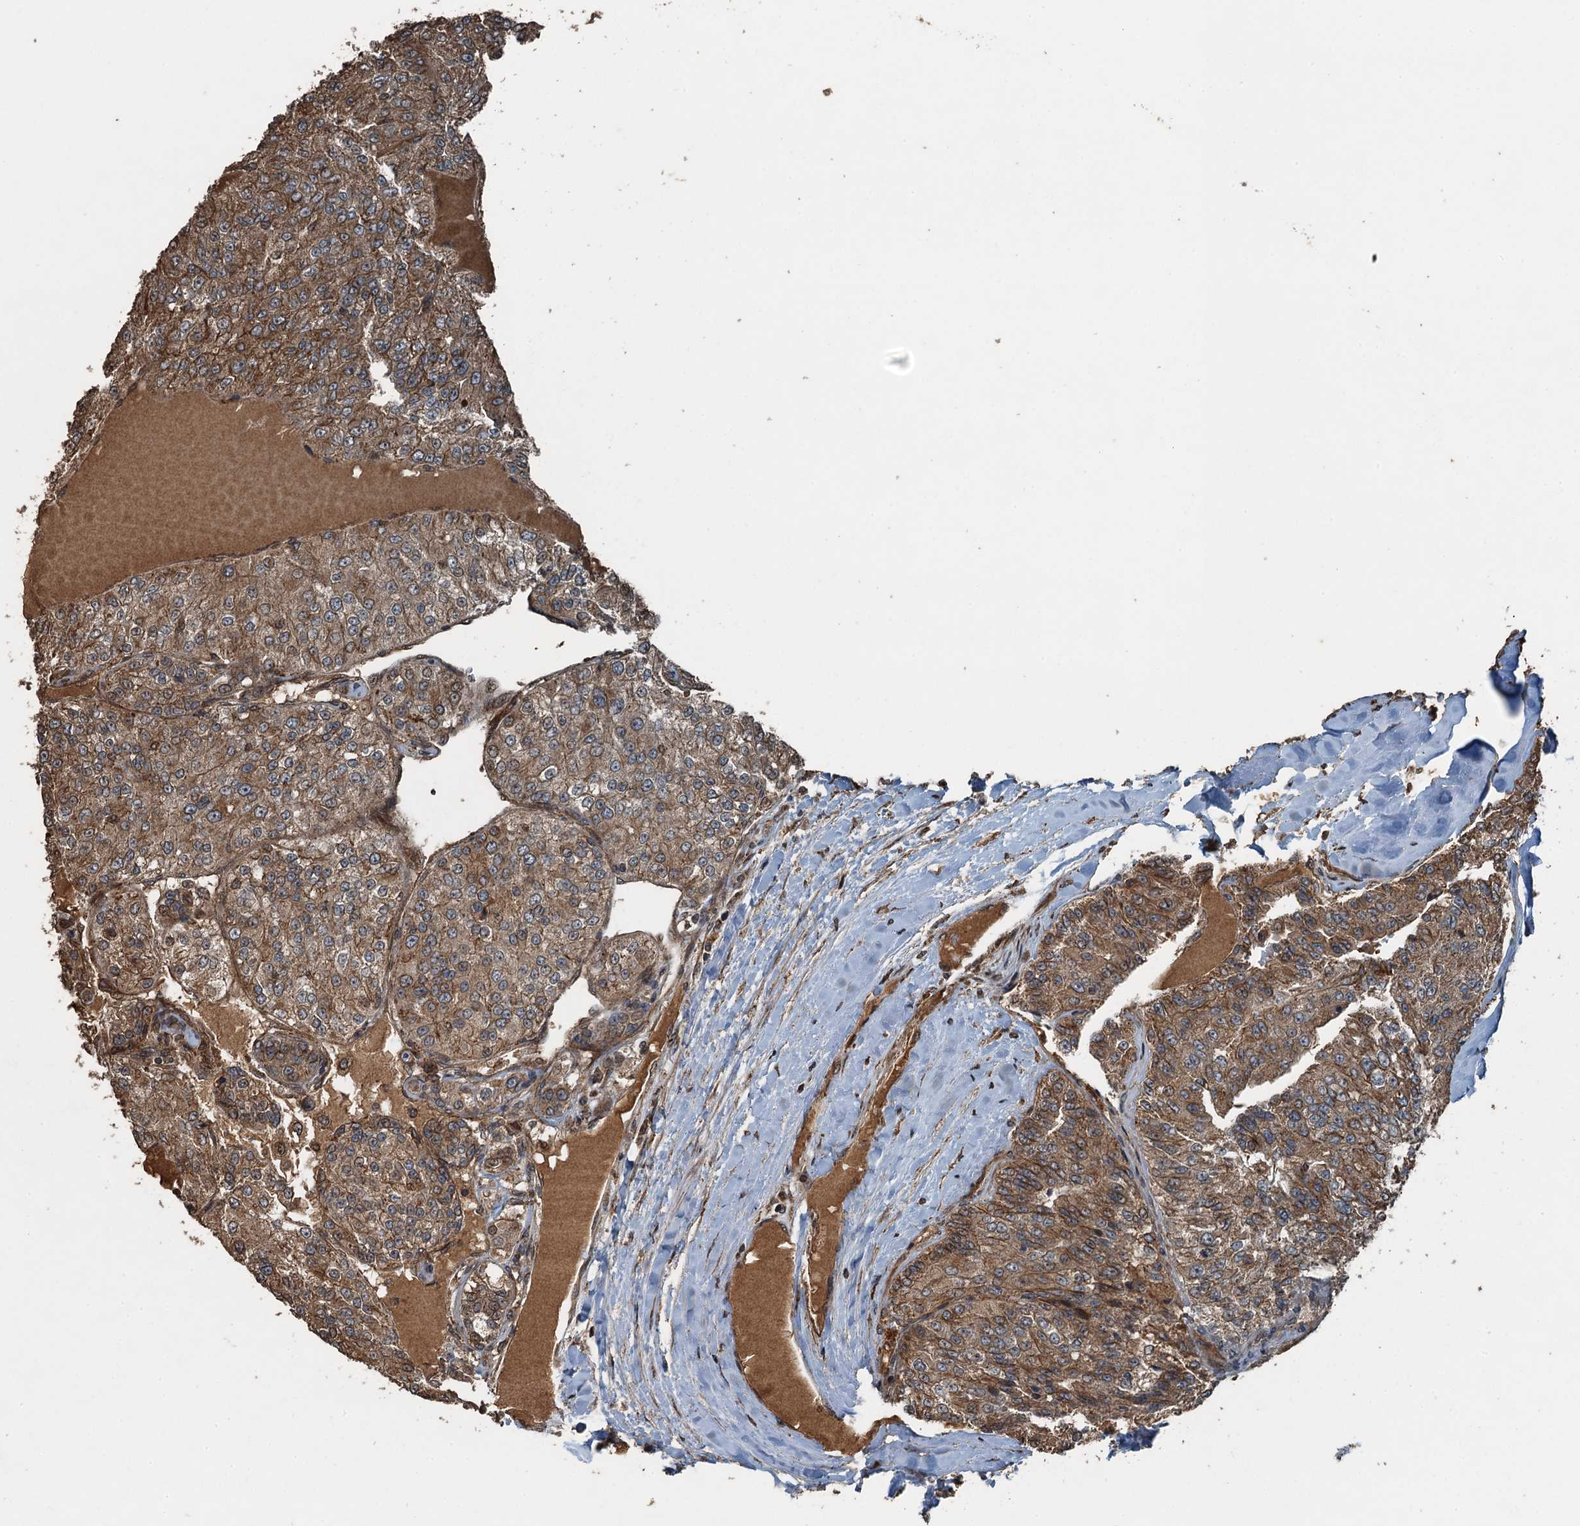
{"staining": {"intensity": "moderate", "quantity": ">75%", "location": "cytoplasmic/membranous"}, "tissue": "renal cancer", "cell_type": "Tumor cells", "image_type": "cancer", "snomed": [{"axis": "morphology", "description": "Adenocarcinoma, NOS"}, {"axis": "topography", "description": "Kidney"}], "caption": "Moderate cytoplasmic/membranous protein positivity is appreciated in about >75% of tumor cells in renal cancer (adenocarcinoma).", "gene": "TCTN1", "patient": {"sex": "female", "age": 63}}